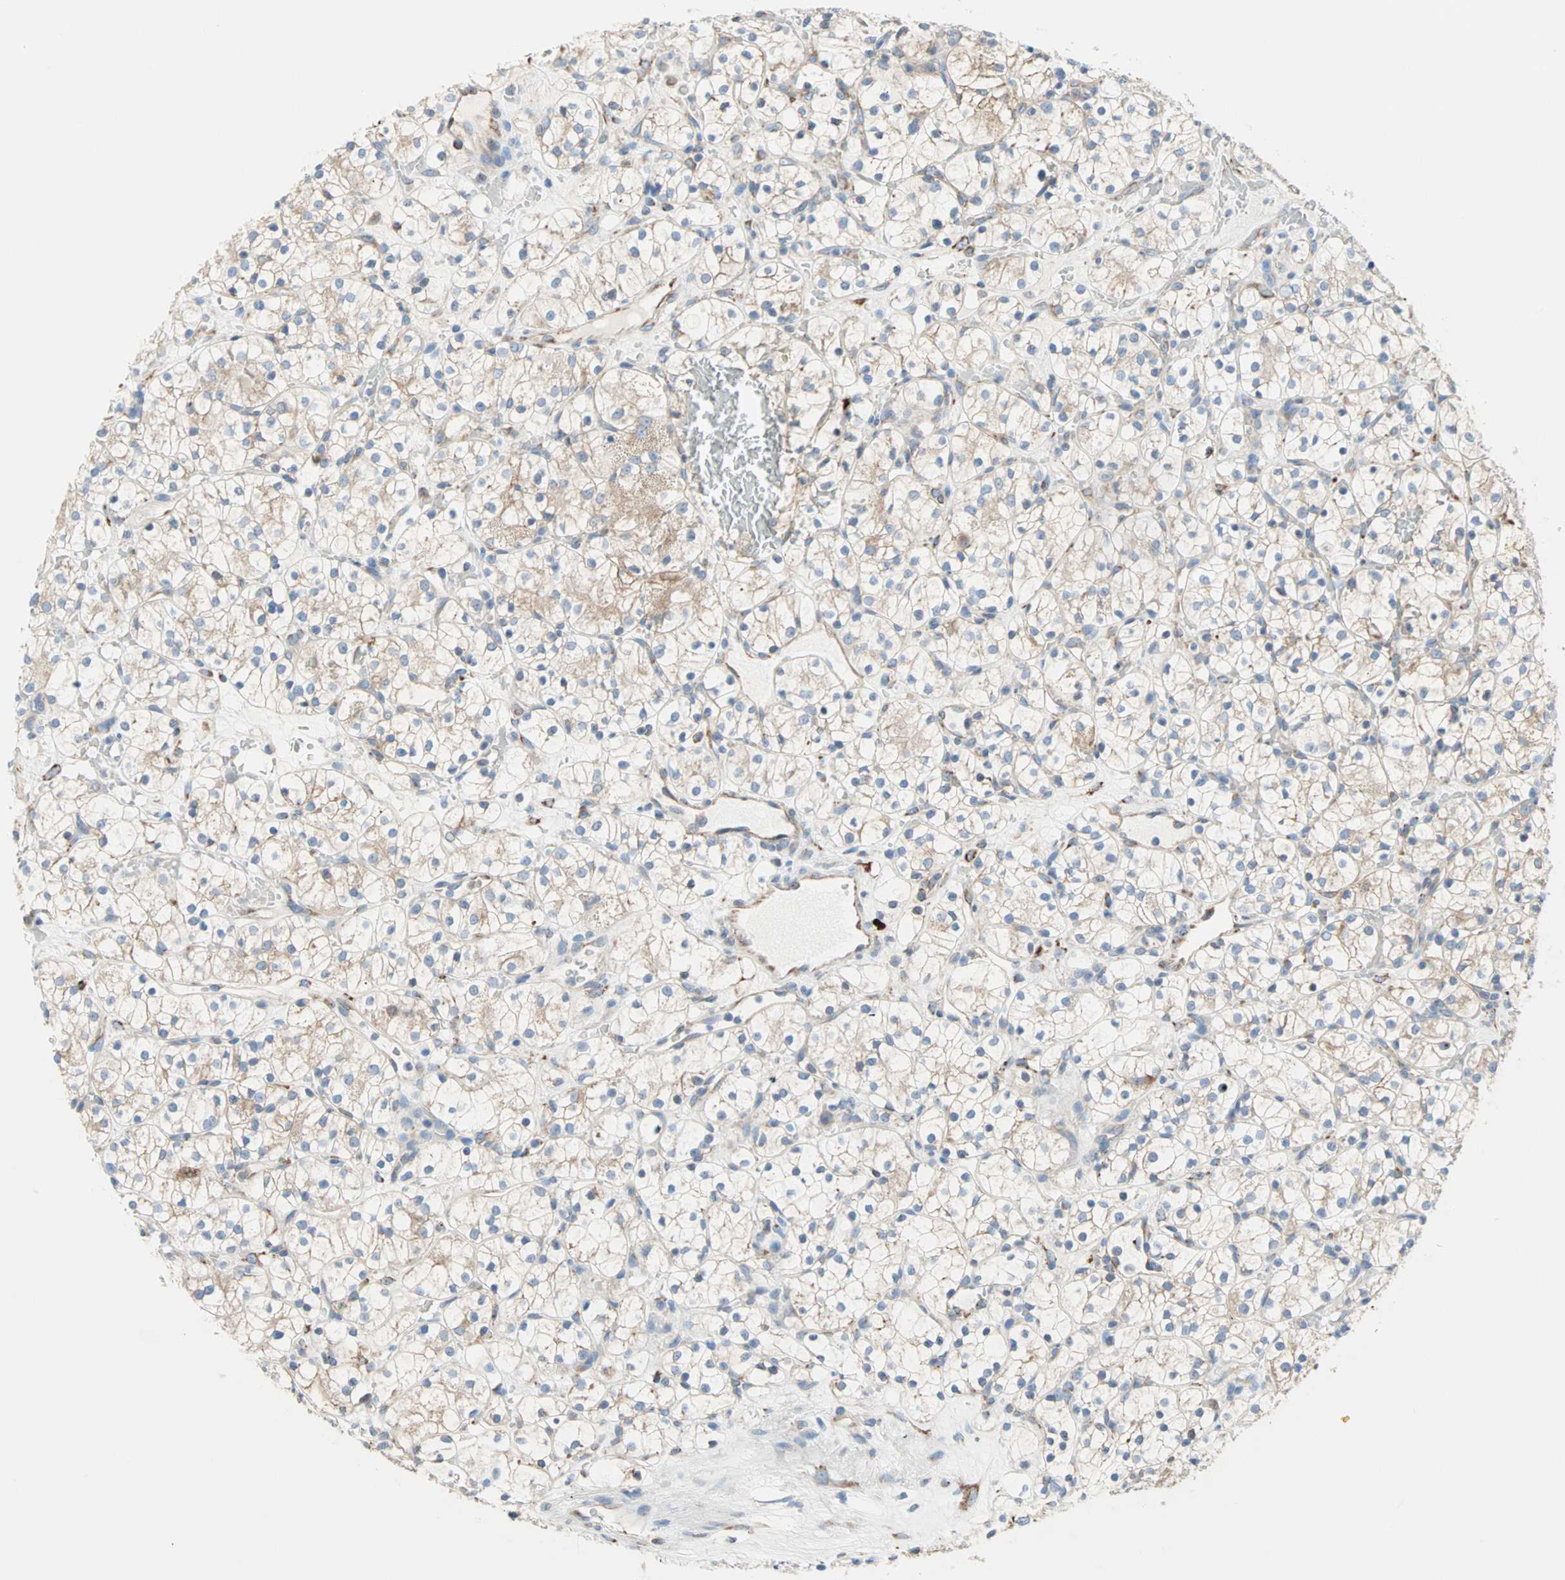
{"staining": {"intensity": "weak", "quantity": ">75%", "location": "cytoplasmic/membranous"}, "tissue": "renal cancer", "cell_type": "Tumor cells", "image_type": "cancer", "snomed": [{"axis": "morphology", "description": "Adenocarcinoma, NOS"}, {"axis": "topography", "description": "Kidney"}], "caption": "The photomicrograph demonstrates staining of renal adenocarcinoma, revealing weak cytoplasmic/membranous protein staining (brown color) within tumor cells. Nuclei are stained in blue.", "gene": "PLCXD1", "patient": {"sex": "female", "age": 60}}